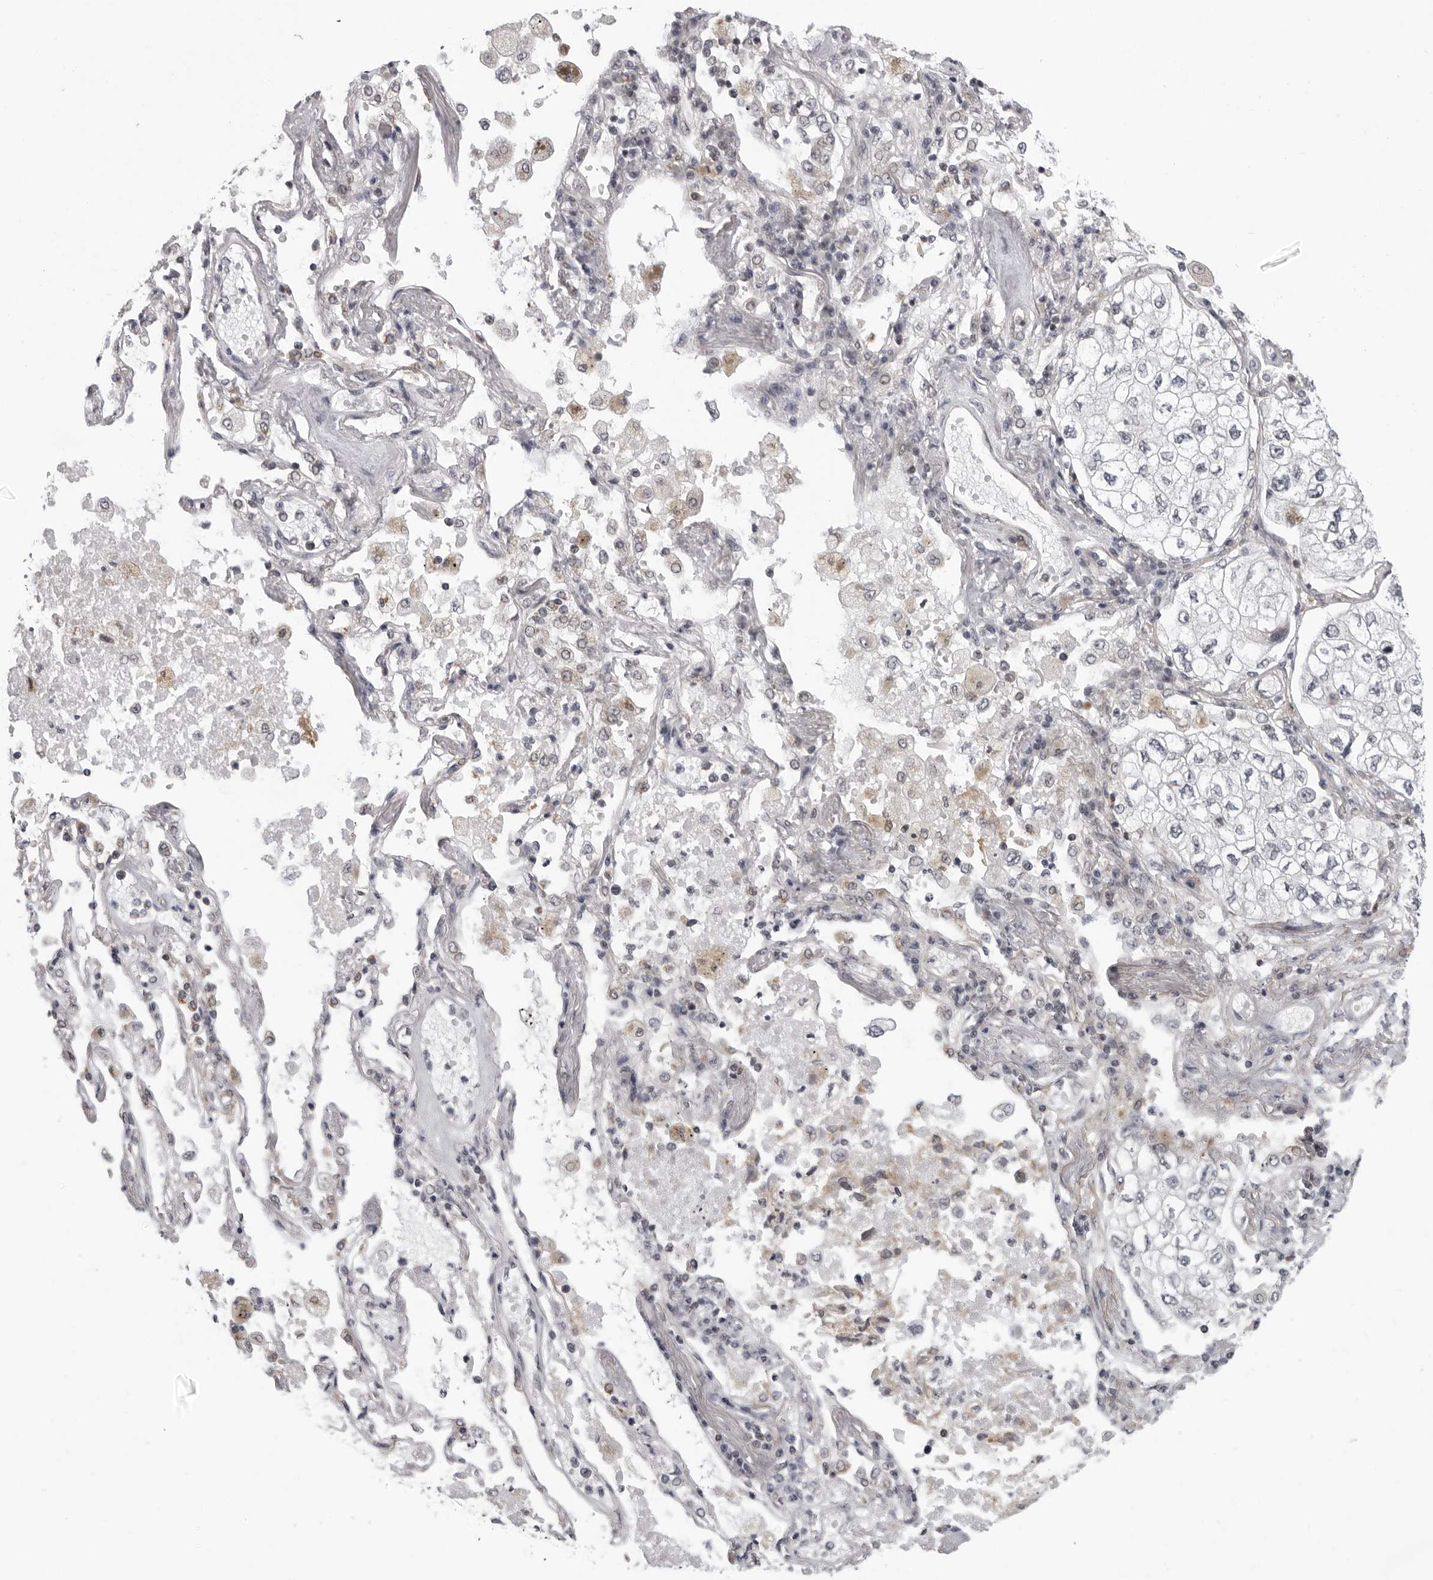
{"staining": {"intensity": "negative", "quantity": "none", "location": "none"}, "tissue": "lung cancer", "cell_type": "Tumor cells", "image_type": "cancer", "snomed": [{"axis": "morphology", "description": "Adenocarcinoma, NOS"}, {"axis": "topography", "description": "Lung"}], "caption": "High power microscopy histopathology image of an immunohistochemistry photomicrograph of lung cancer, revealing no significant positivity in tumor cells. Nuclei are stained in blue.", "gene": "MAPK12", "patient": {"sex": "male", "age": 63}}